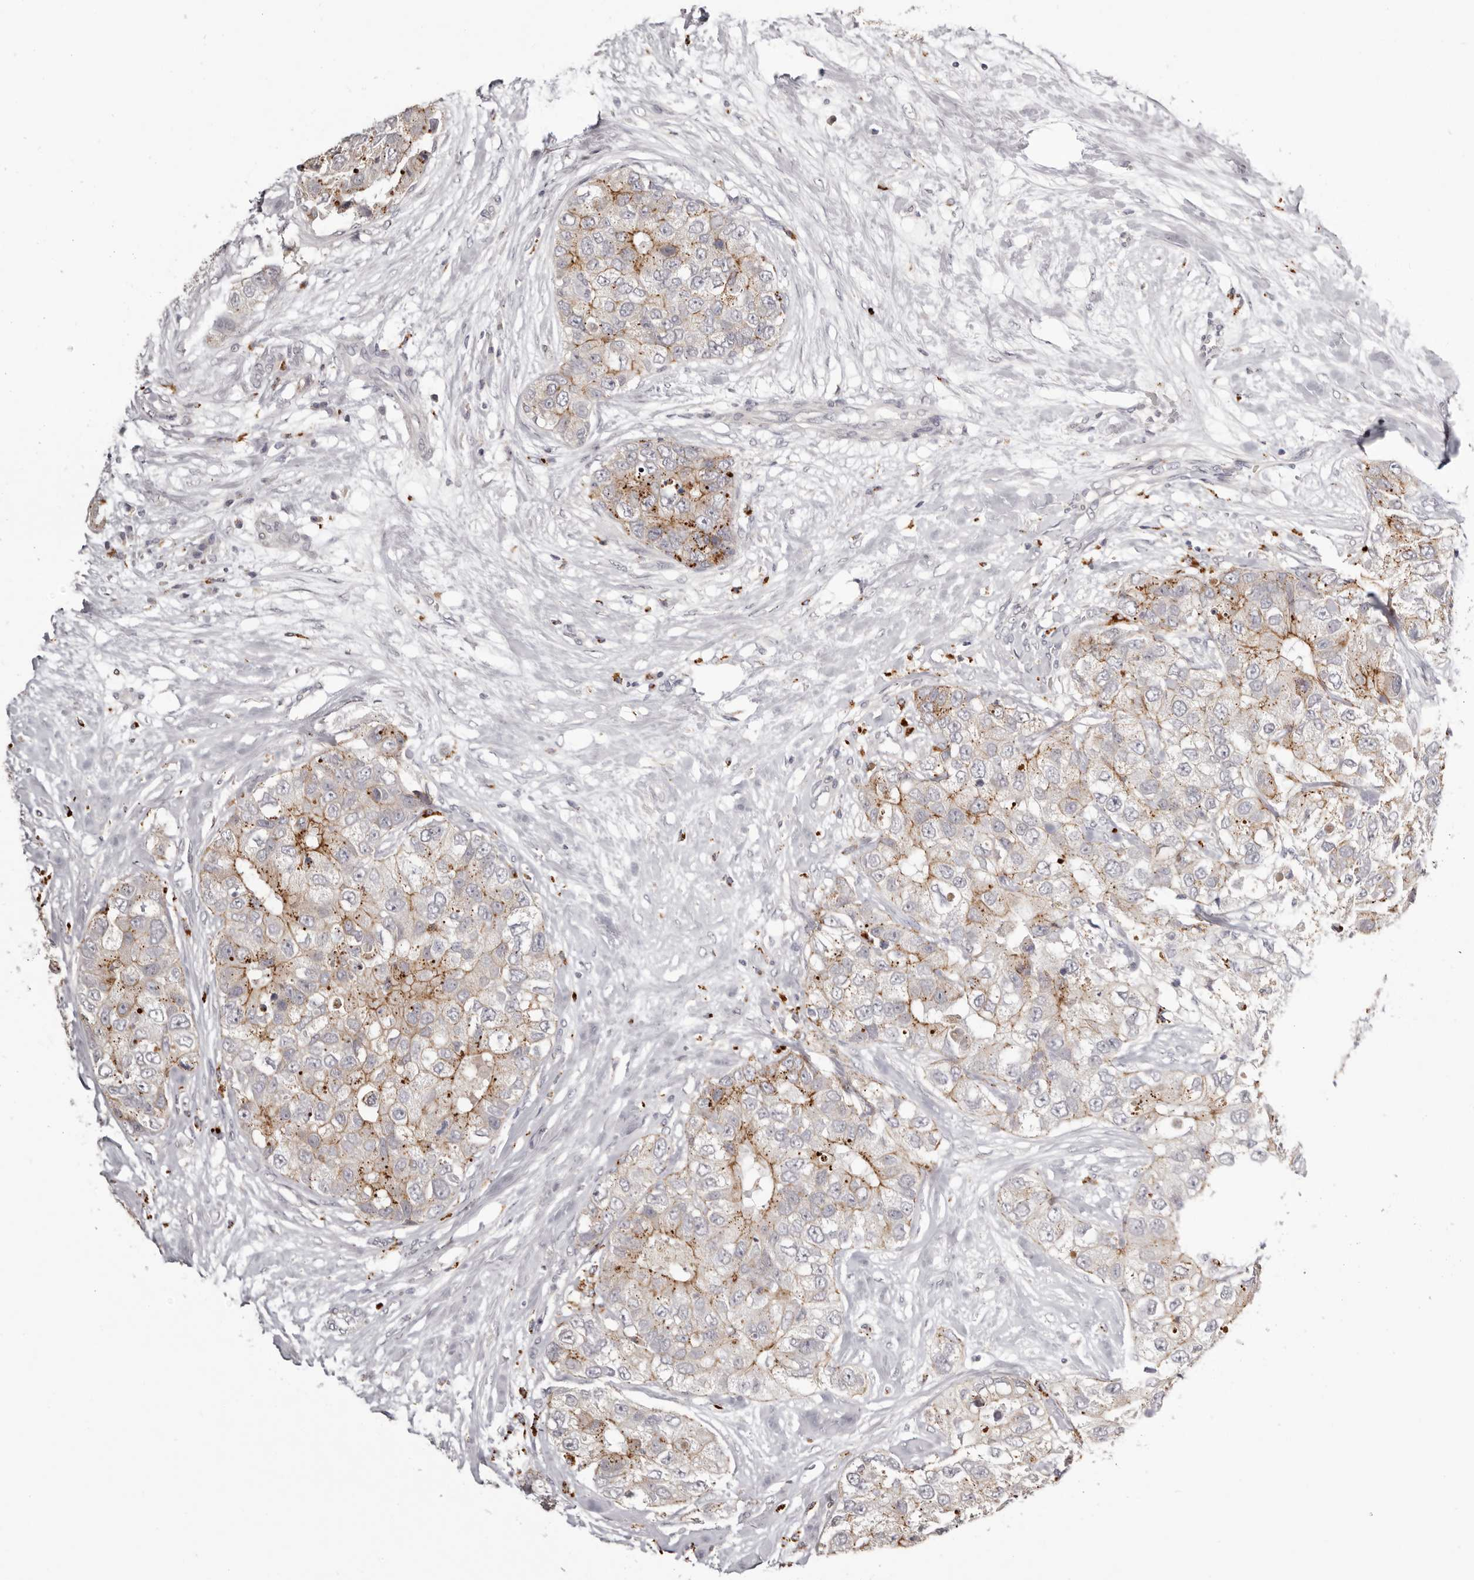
{"staining": {"intensity": "moderate", "quantity": "25%-75%", "location": "cytoplasmic/membranous"}, "tissue": "breast cancer", "cell_type": "Tumor cells", "image_type": "cancer", "snomed": [{"axis": "morphology", "description": "Duct carcinoma"}, {"axis": "topography", "description": "Breast"}], "caption": "Moderate cytoplasmic/membranous expression is seen in about 25%-75% of tumor cells in breast cancer.", "gene": "PCDHB6", "patient": {"sex": "female", "age": 62}}